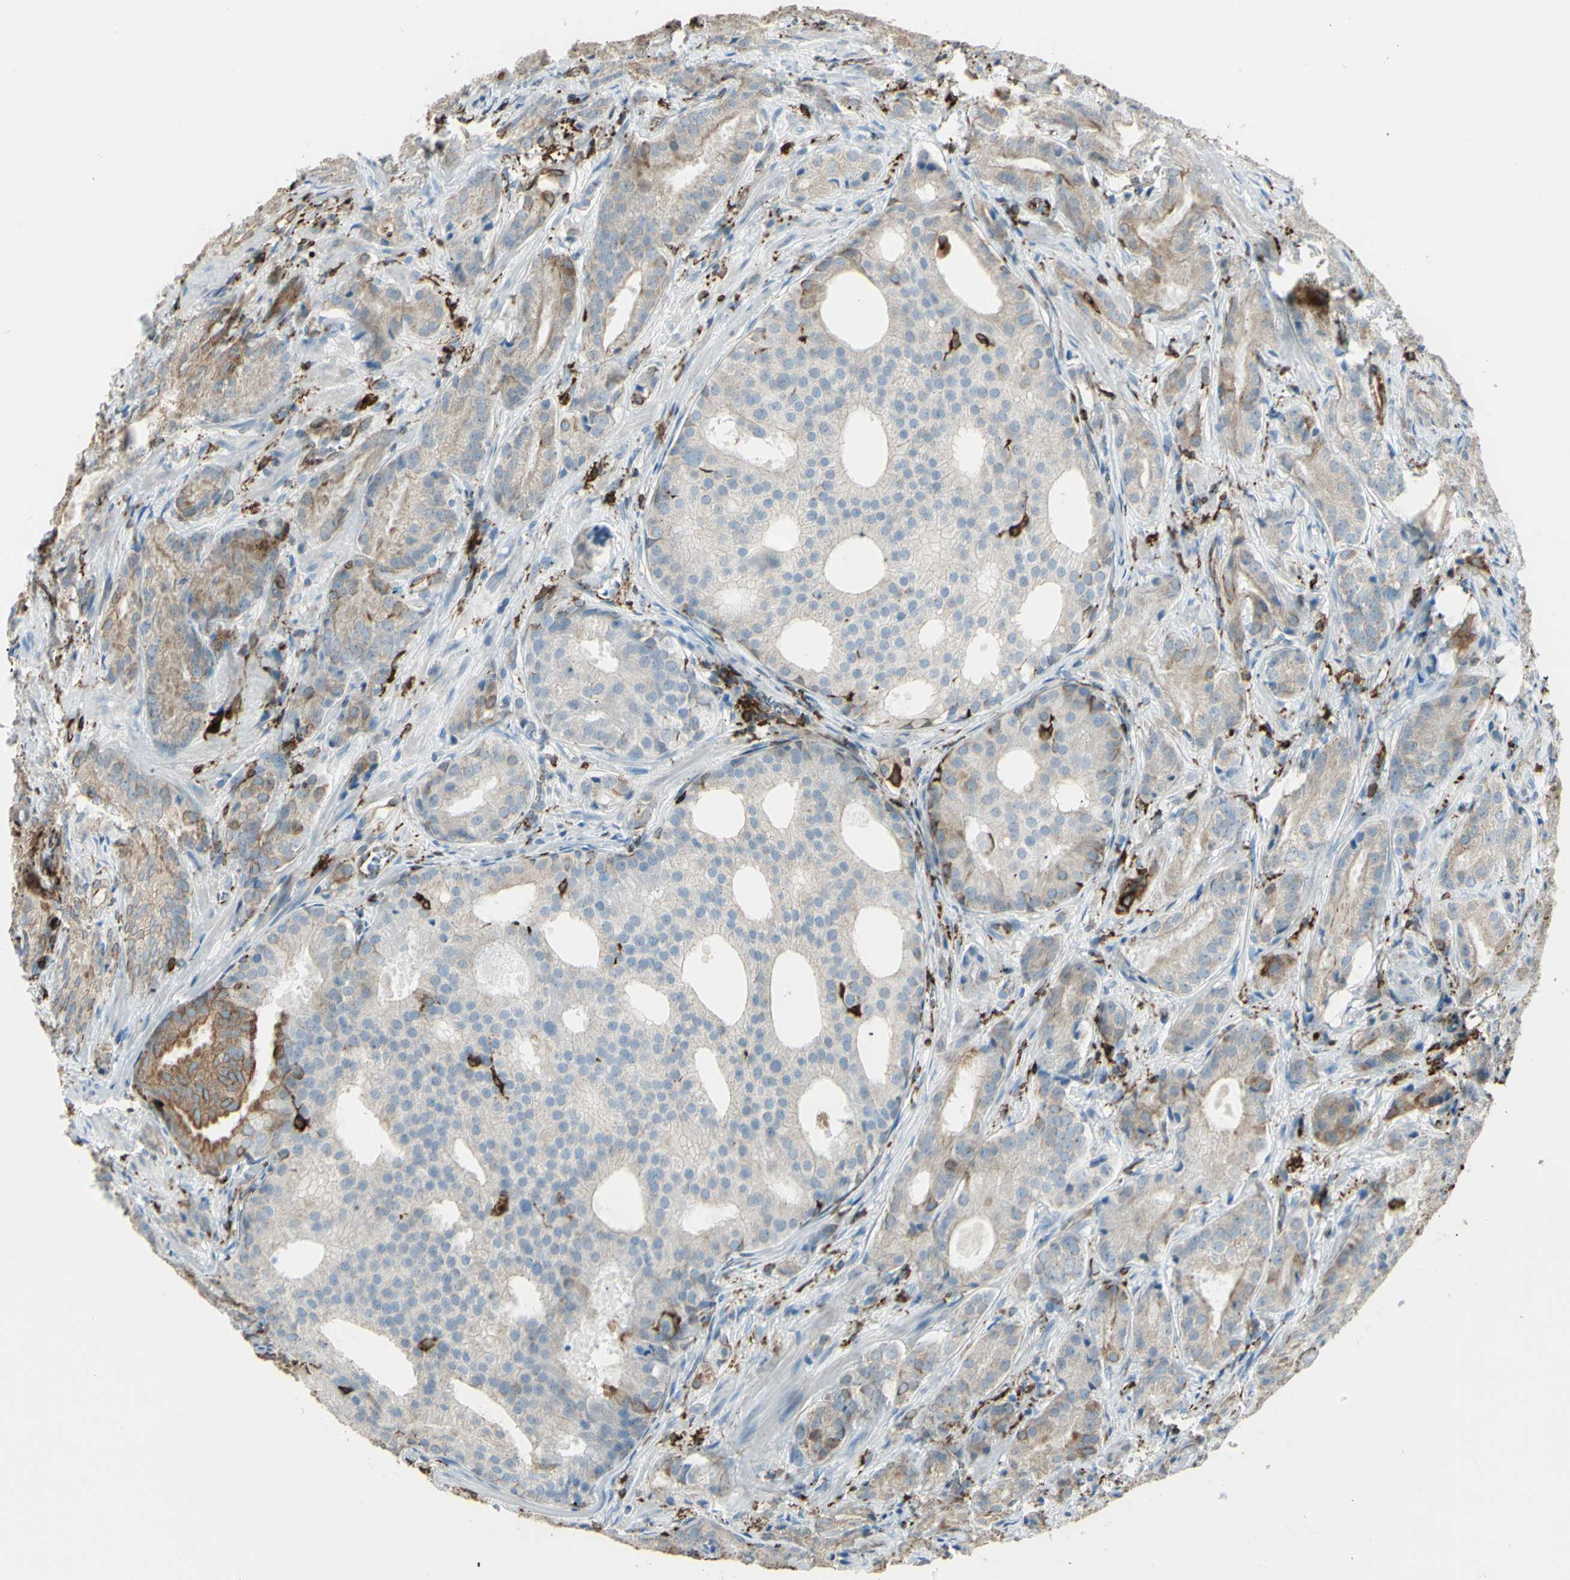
{"staining": {"intensity": "weak", "quantity": ">75%", "location": "cytoplasmic/membranous"}, "tissue": "prostate cancer", "cell_type": "Tumor cells", "image_type": "cancer", "snomed": [{"axis": "morphology", "description": "Adenocarcinoma, High grade"}, {"axis": "topography", "description": "Prostate"}], "caption": "Approximately >75% of tumor cells in prostate adenocarcinoma (high-grade) display weak cytoplasmic/membranous protein staining as visualized by brown immunohistochemical staining.", "gene": "CD74", "patient": {"sex": "male", "age": 64}}